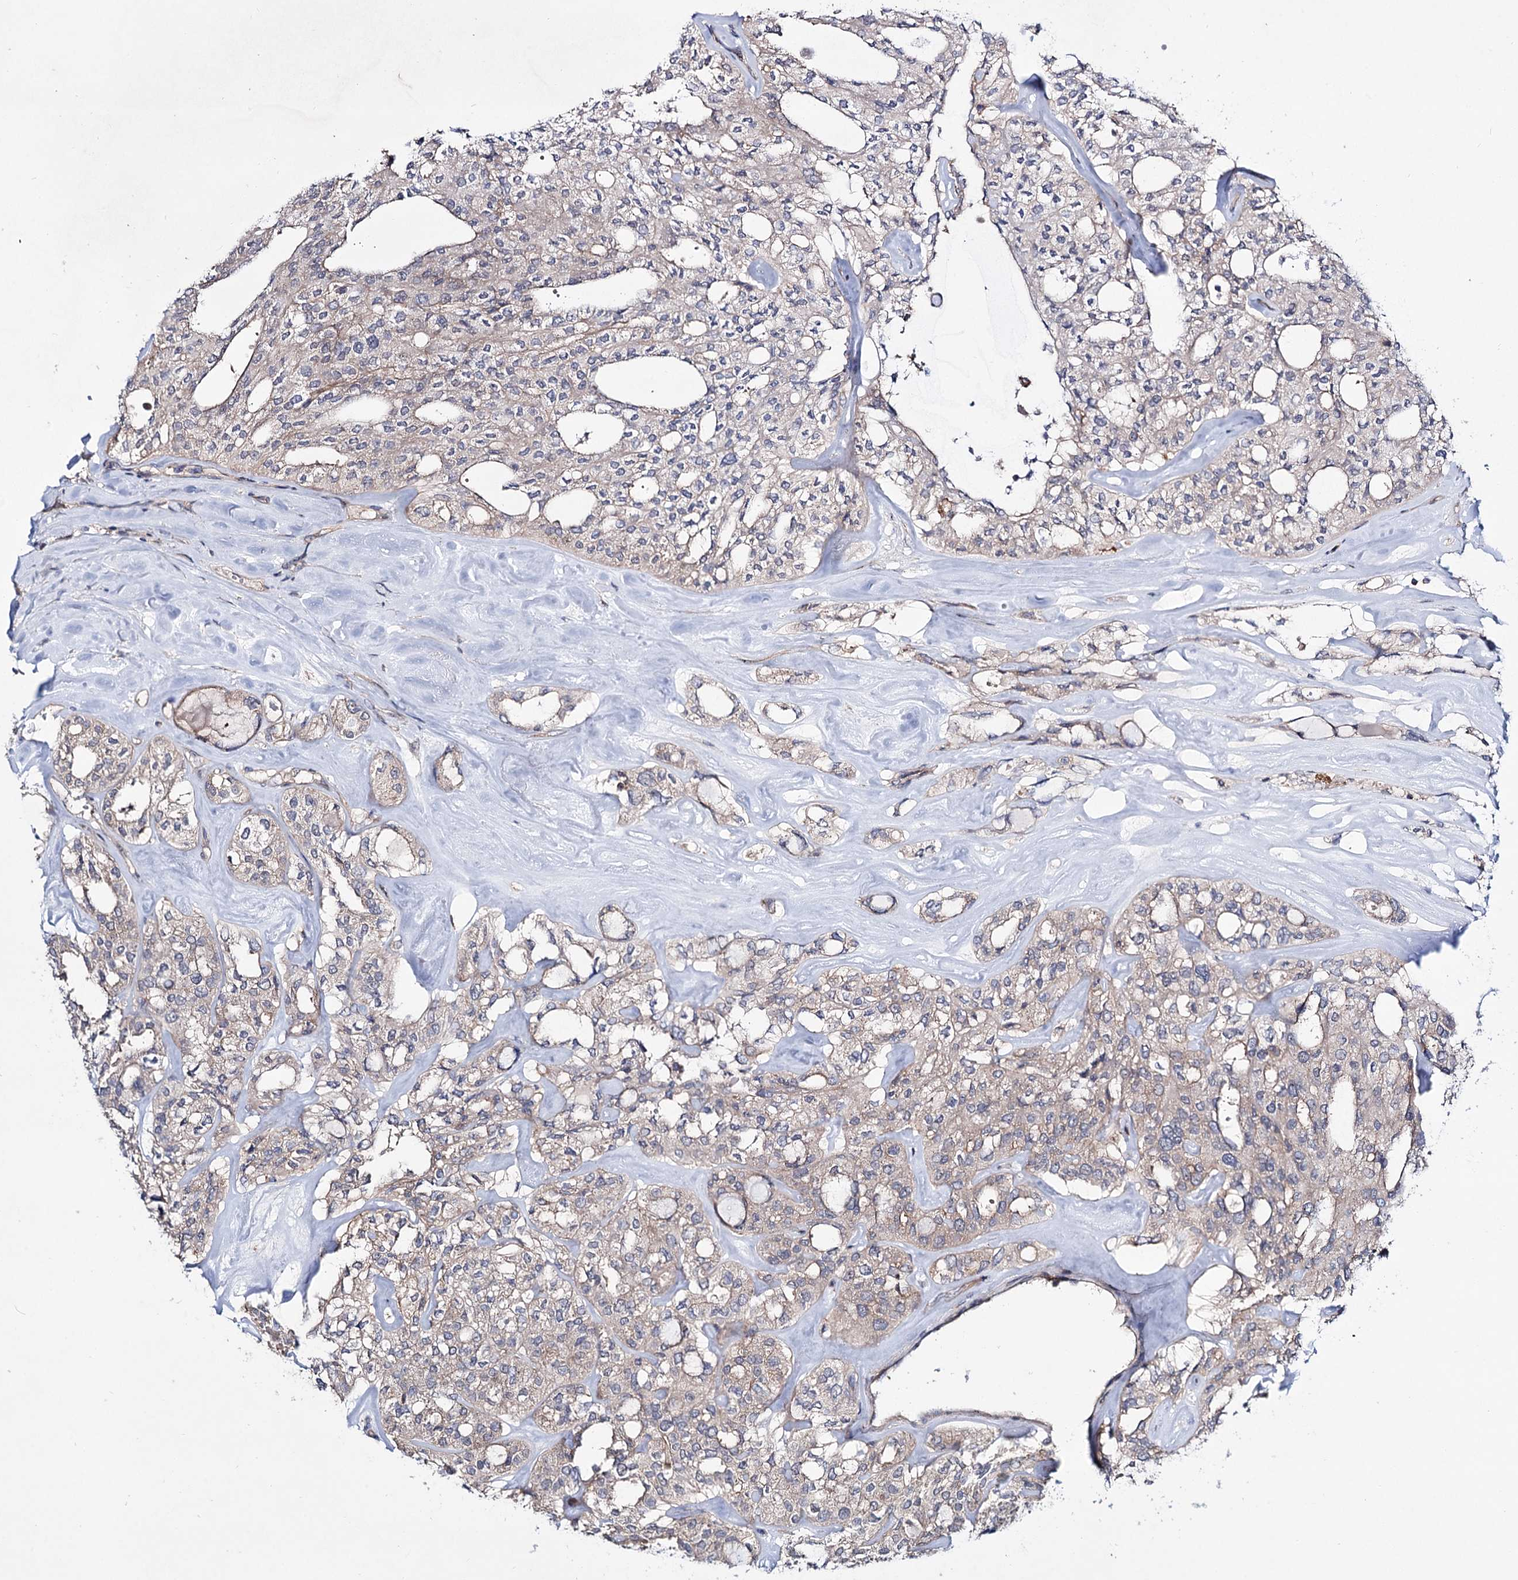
{"staining": {"intensity": "weak", "quantity": "25%-75%", "location": "cytoplasmic/membranous"}, "tissue": "thyroid cancer", "cell_type": "Tumor cells", "image_type": "cancer", "snomed": [{"axis": "morphology", "description": "Follicular adenoma carcinoma, NOS"}, {"axis": "topography", "description": "Thyroid gland"}], "caption": "Tumor cells demonstrate low levels of weak cytoplasmic/membranous expression in about 25%-75% of cells in human thyroid follicular adenoma carcinoma. The staining is performed using DAB (3,3'-diaminobenzidine) brown chromogen to label protein expression. The nuclei are counter-stained blue using hematoxylin.", "gene": "SEC24A", "patient": {"sex": "male", "age": 75}}